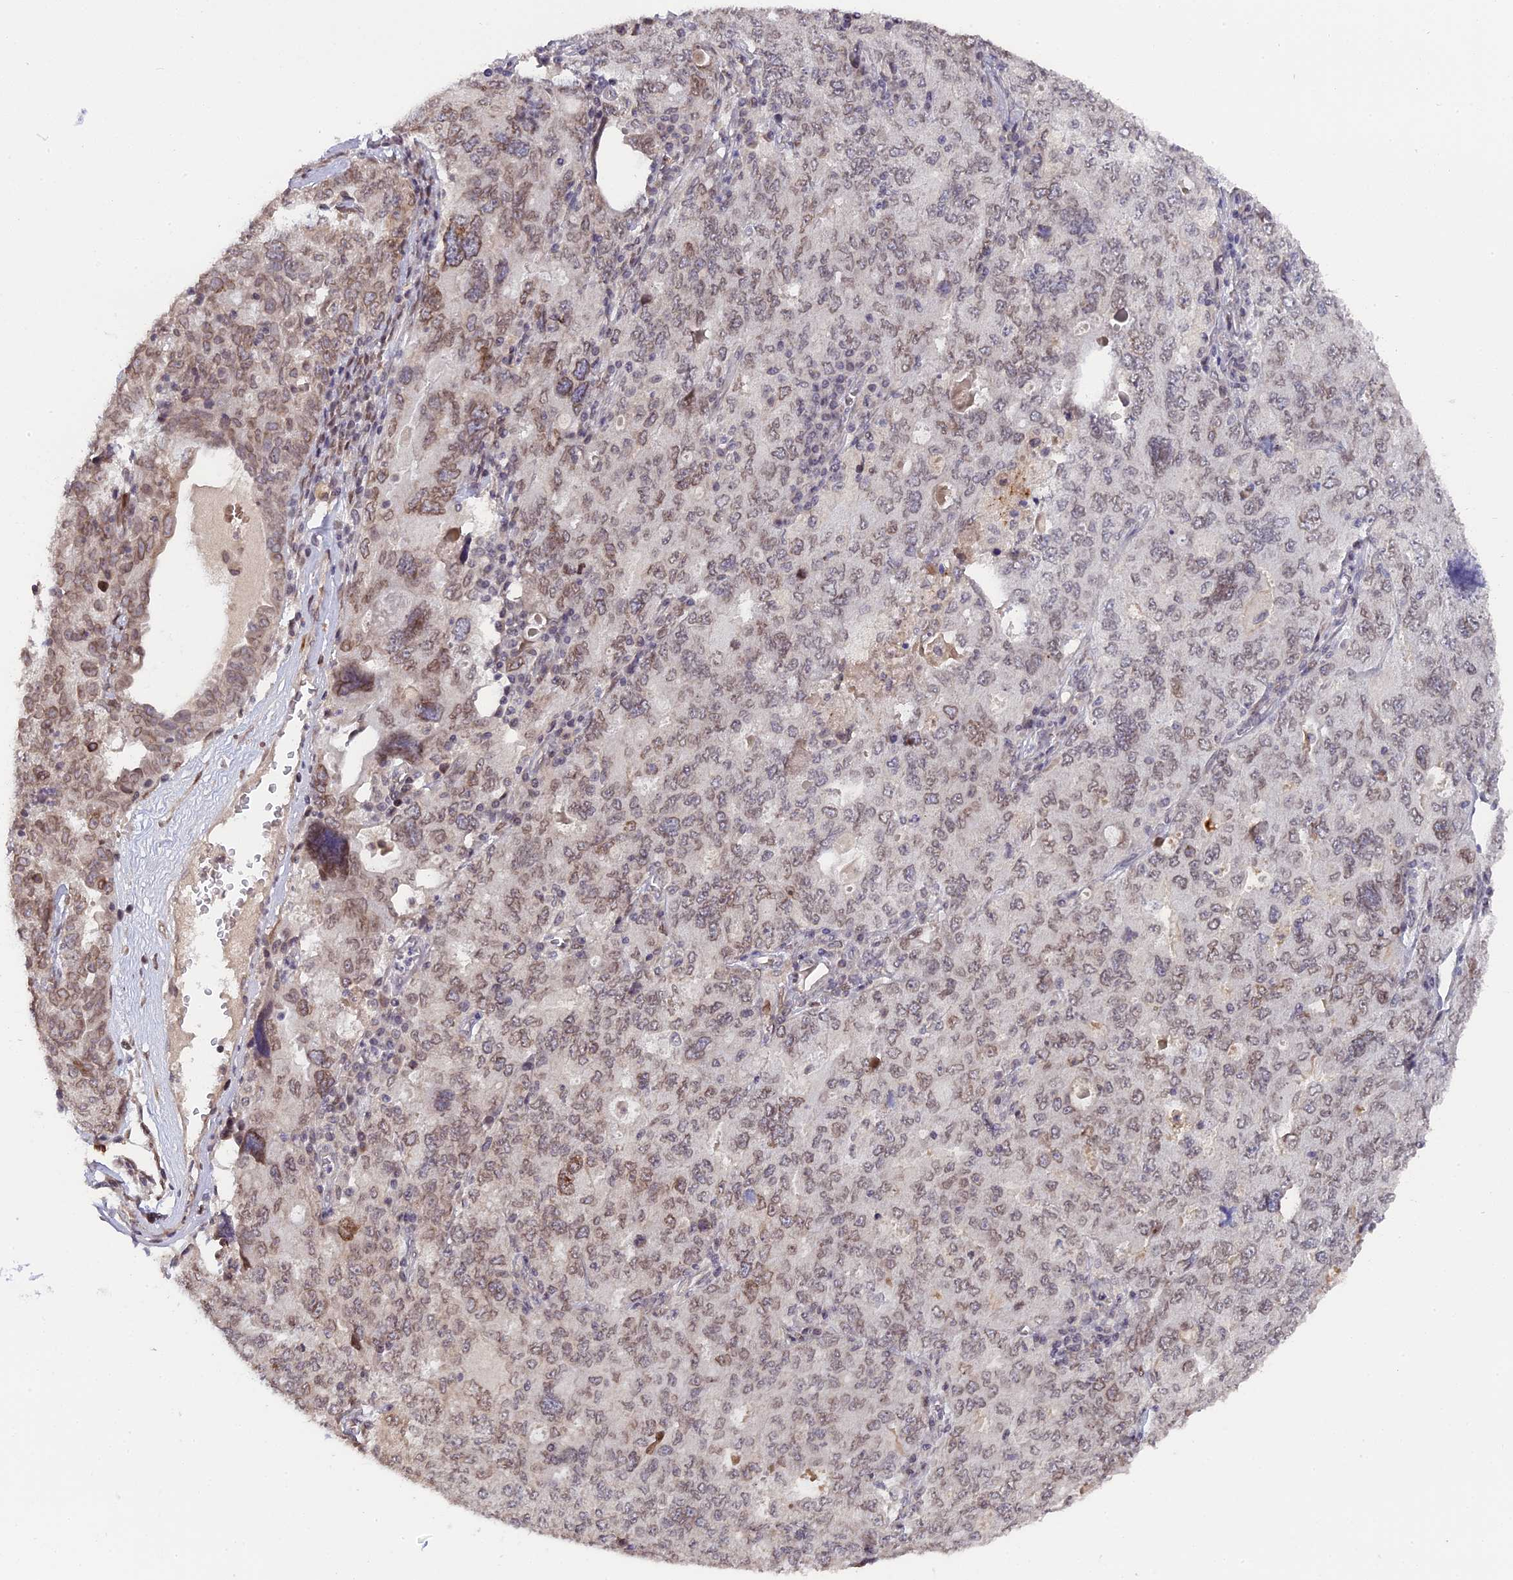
{"staining": {"intensity": "weak", "quantity": ">75%", "location": "nuclear"}, "tissue": "ovarian cancer", "cell_type": "Tumor cells", "image_type": "cancer", "snomed": [{"axis": "morphology", "description": "Carcinoma, endometroid"}, {"axis": "topography", "description": "Ovary"}], "caption": "Immunohistochemical staining of human ovarian endometroid carcinoma shows weak nuclear protein staining in about >75% of tumor cells. (brown staining indicates protein expression, while blue staining denotes nuclei).", "gene": "PYGO1", "patient": {"sex": "female", "age": 62}}